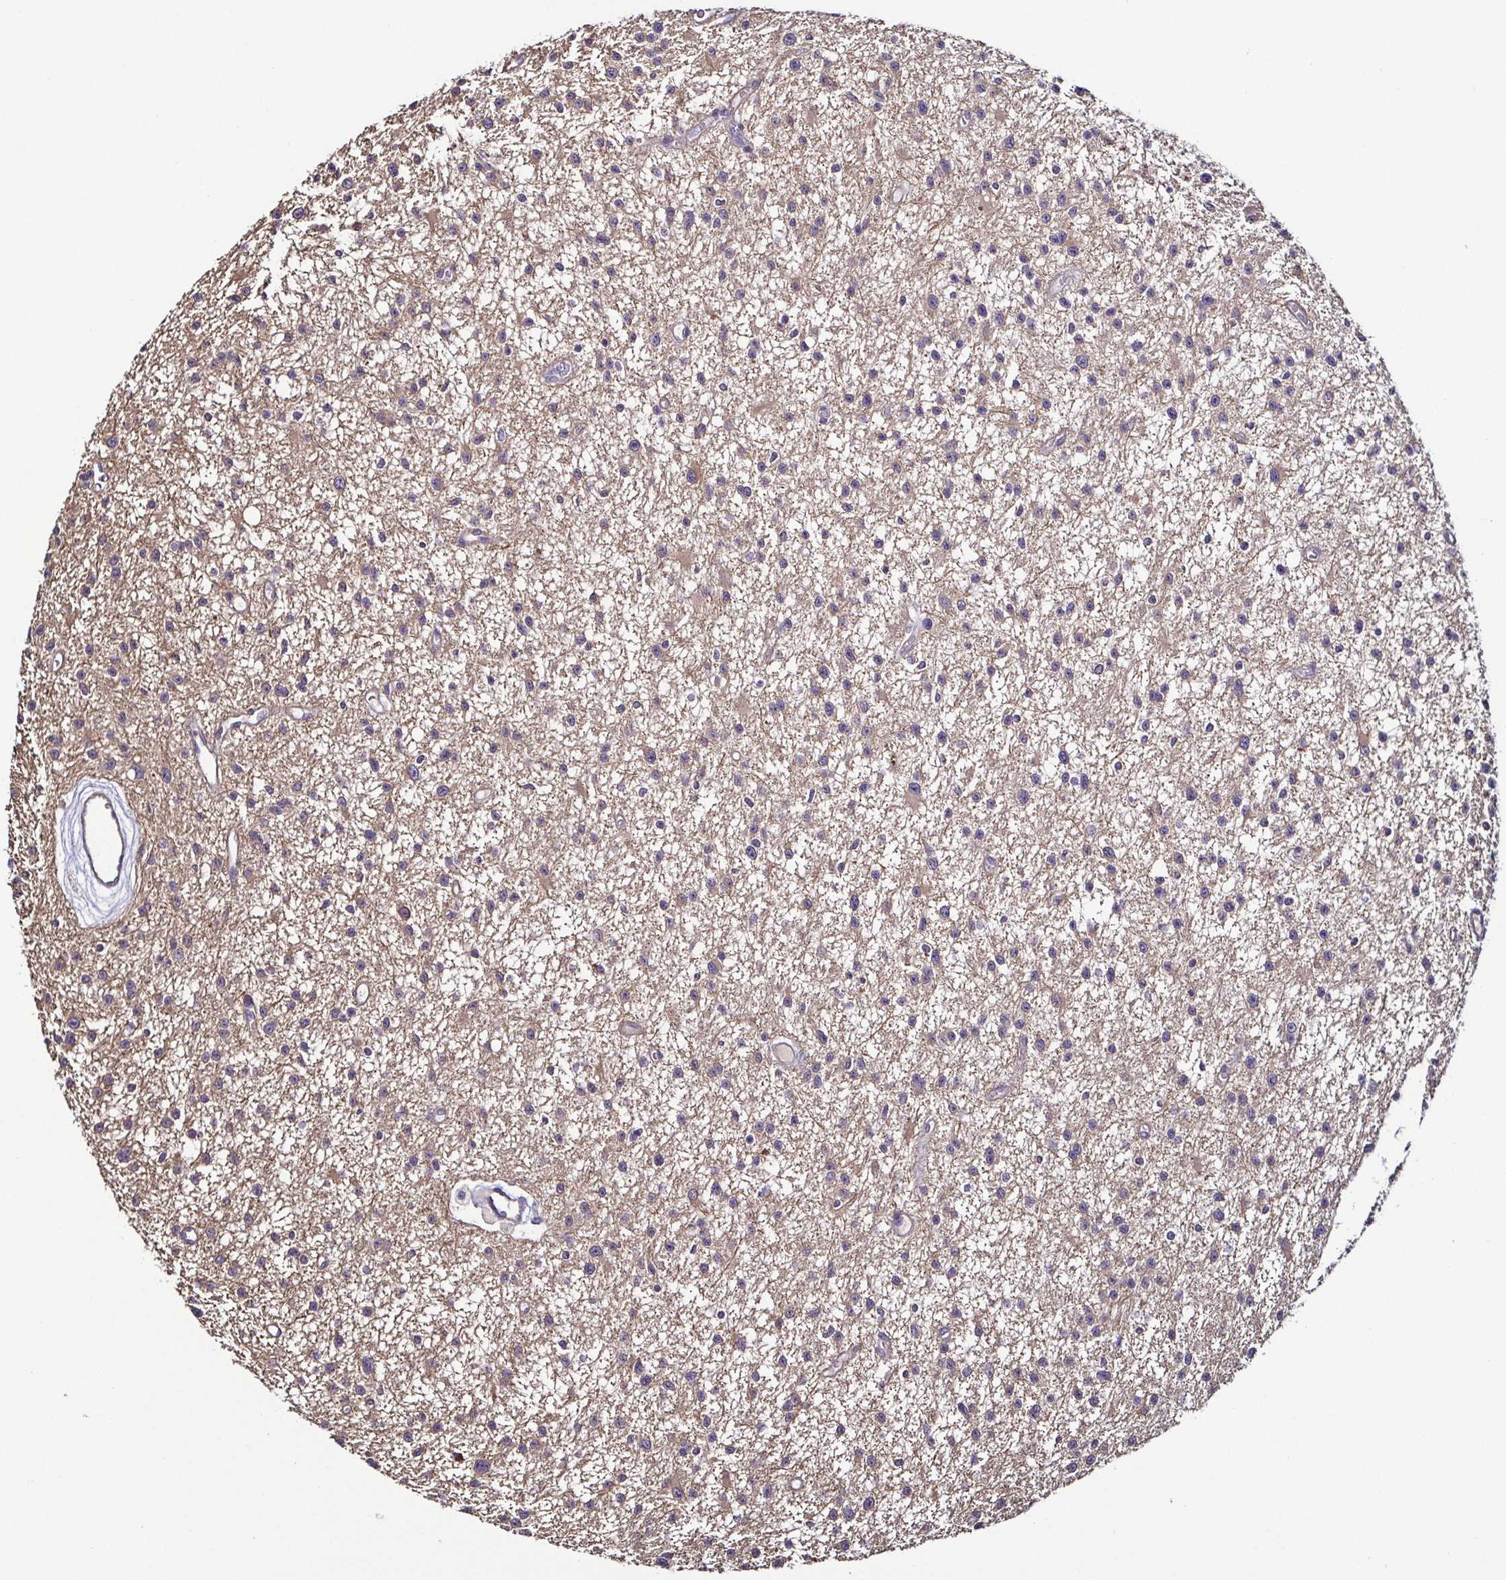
{"staining": {"intensity": "weak", "quantity": "25%-75%", "location": "cytoplasmic/membranous"}, "tissue": "glioma", "cell_type": "Tumor cells", "image_type": "cancer", "snomed": [{"axis": "morphology", "description": "Glioma, malignant, Low grade"}, {"axis": "topography", "description": "Brain"}], "caption": "DAB immunohistochemical staining of malignant glioma (low-grade) shows weak cytoplasmic/membranous protein positivity in about 25%-75% of tumor cells. Ihc stains the protein in brown and the nuclei are stained blue.", "gene": "LMOD2", "patient": {"sex": "male", "age": 43}}